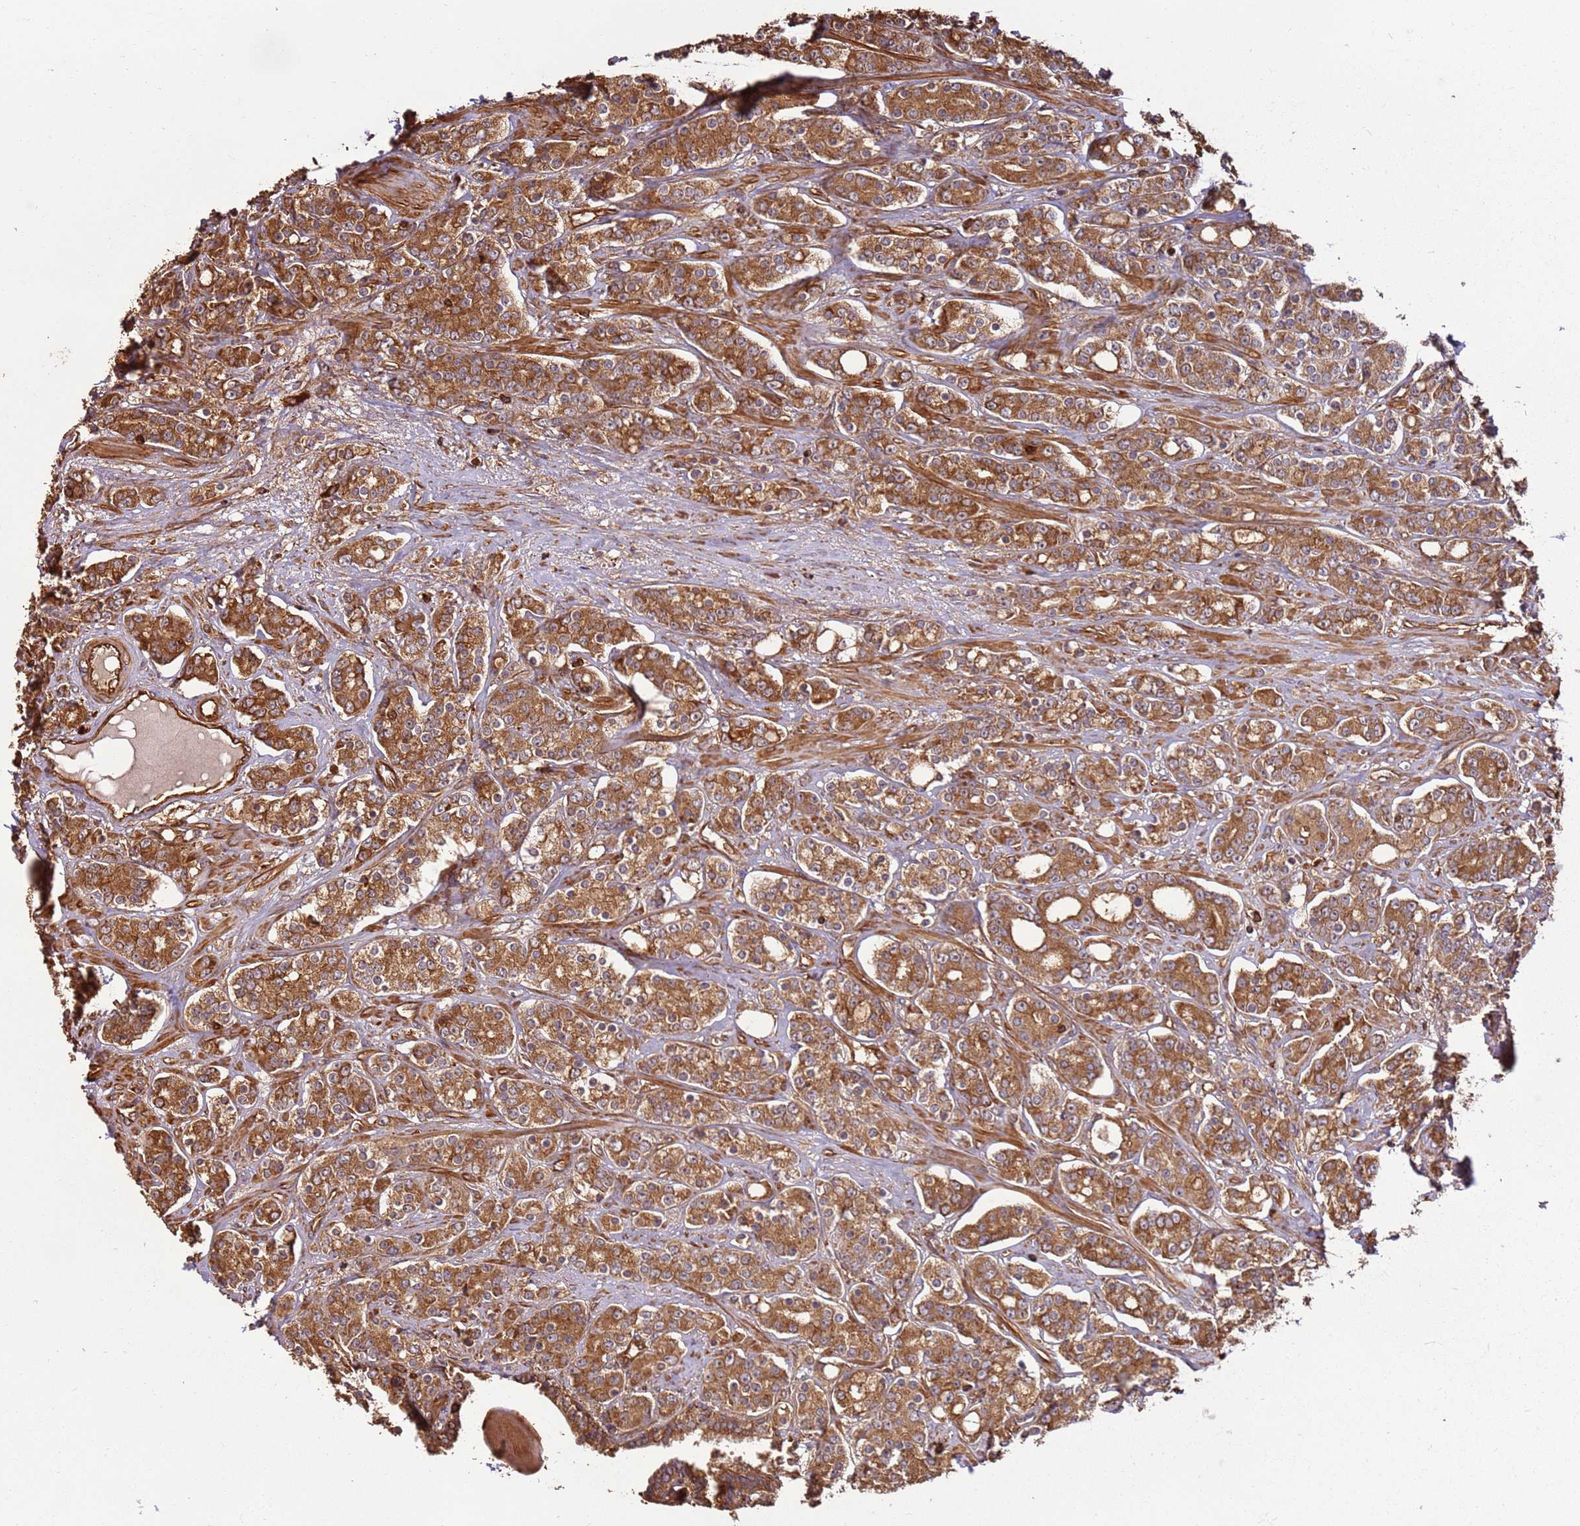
{"staining": {"intensity": "moderate", "quantity": ">75%", "location": "cytoplasmic/membranous"}, "tissue": "prostate cancer", "cell_type": "Tumor cells", "image_type": "cancer", "snomed": [{"axis": "morphology", "description": "Adenocarcinoma, High grade"}, {"axis": "topography", "description": "Prostate"}], "caption": "Immunohistochemical staining of high-grade adenocarcinoma (prostate) reveals medium levels of moderate cytoplasmic/membranous staining in about >75% of tumor cells. (DAB (3,3'-diaminobenzidine) = brown stain, brightfield microscopy at high magnification).", "gene": "ACVR2A", "patient": {"sex": "male", "age": 62}}